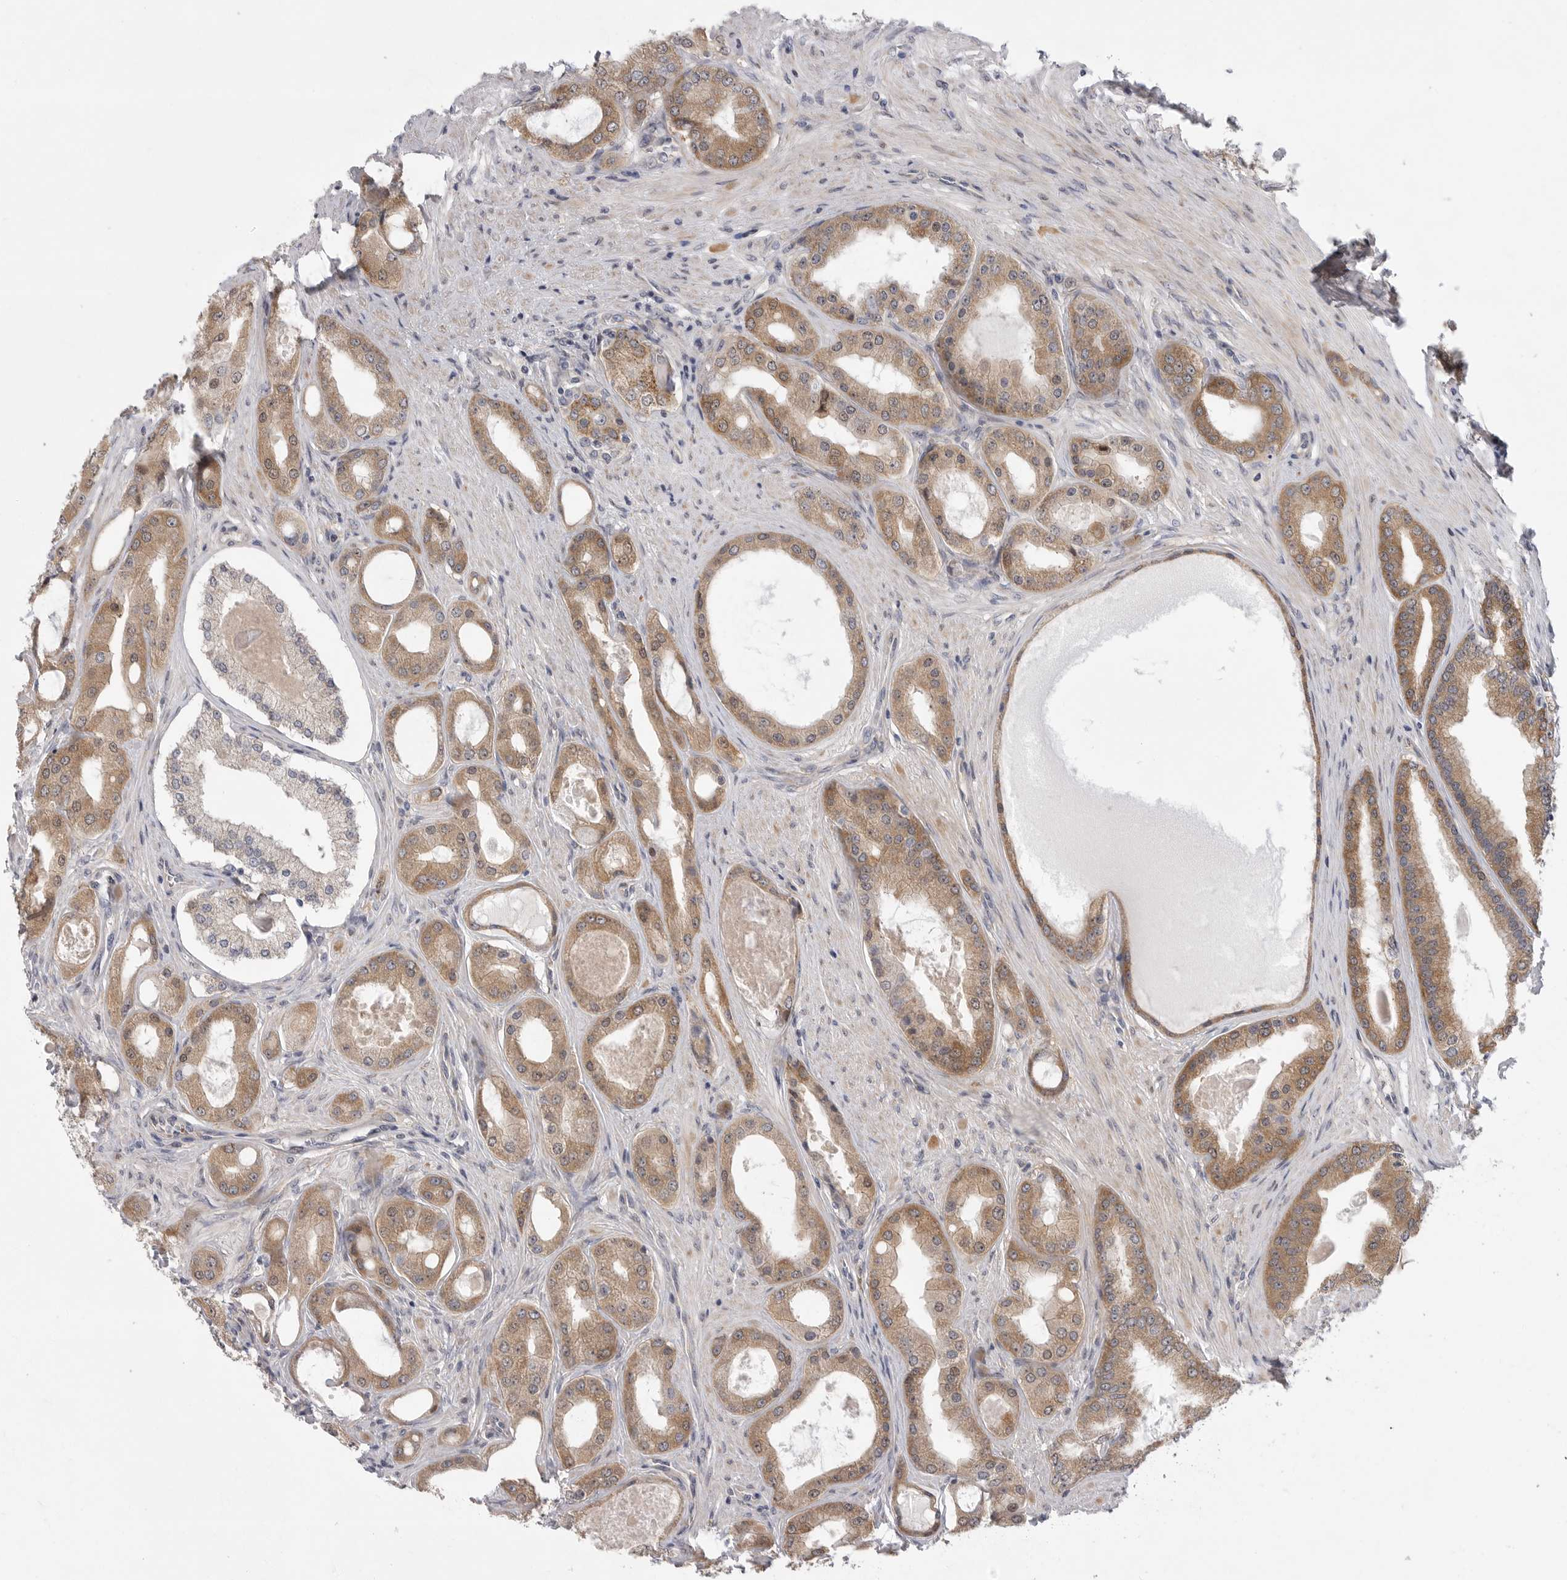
{"staining": {"intensity": "moderate", "quantity": ">75%", "location": "cytoplasmic/membranous"}, "tissue": "prostate cancer", "cell_type": "Tumor cells", "image_type": "cancer", "snomed": [{"axis": "morphology", "description": "Adenocarcinoma, High grade"}, {"axis": "topography", "description": "Prostate"}], "caption": "Protein positivity by immunohistochemistry (IHC) demonstrates moderate cytoplasmic/membranous positivity in about >75% of tumor cells in prostate adenocarcinoma (high-grade).", "gene": "FBXO43", "patient": {"sex": "male", "age": 60}}